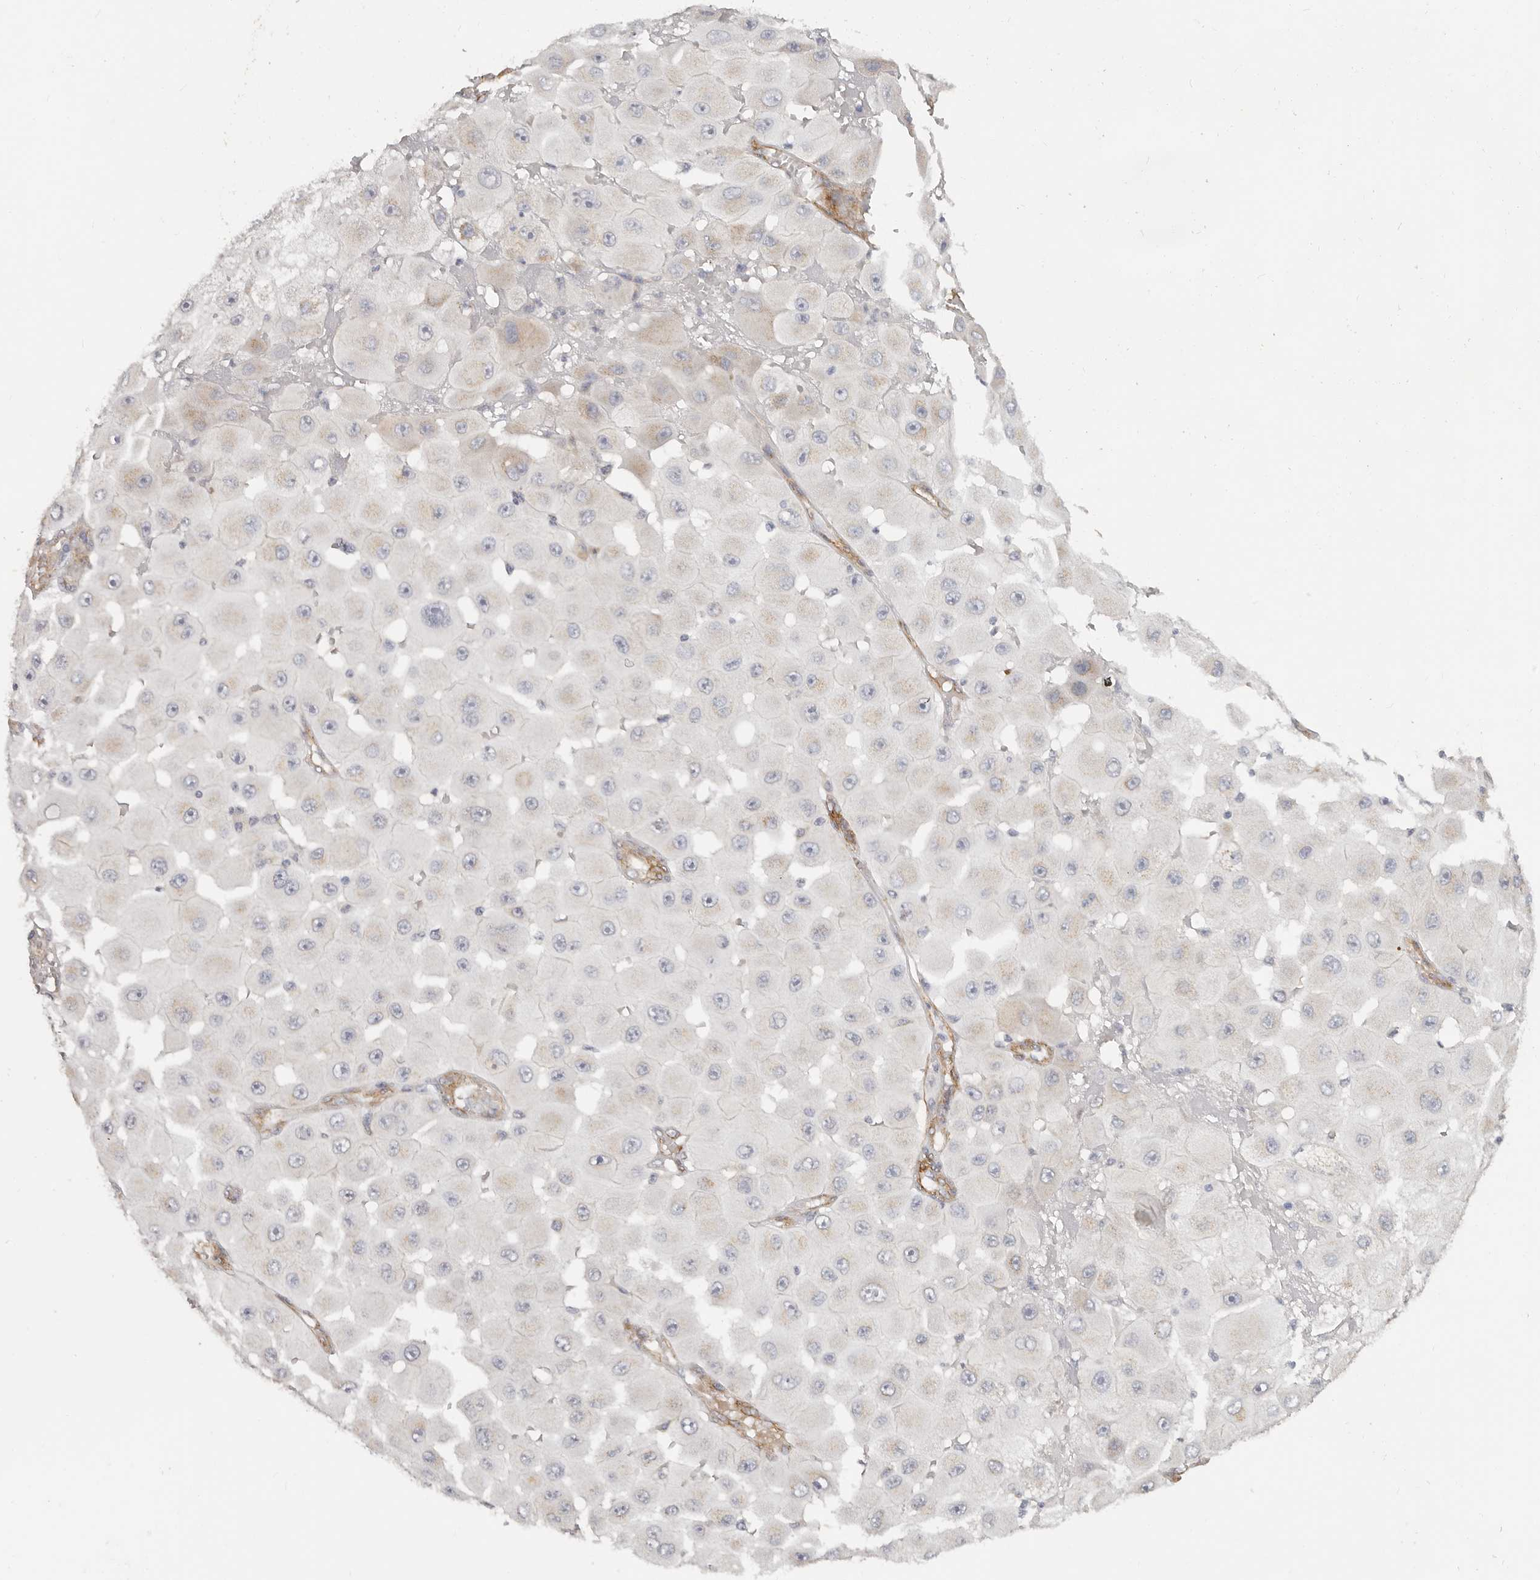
{"staining": {"intensity": "weak", "quantity": "<25%", "location": "cytoplasmic/membranous"}, "tissue": "melanoma", "cell_type": "Tumor cells", "image_type": "cancer", "snomed": [{"axis": "morphology", "description": "Malignant melanoma, NOS"}, {"axis": "topography", "description": "Skin"}], "caption": "Immunohistochemical staining of malignant melanoma reveals no significant staining in tumor cells.", "gene": "RABAC1", "patient": {"sex": "female", "age": 81}}